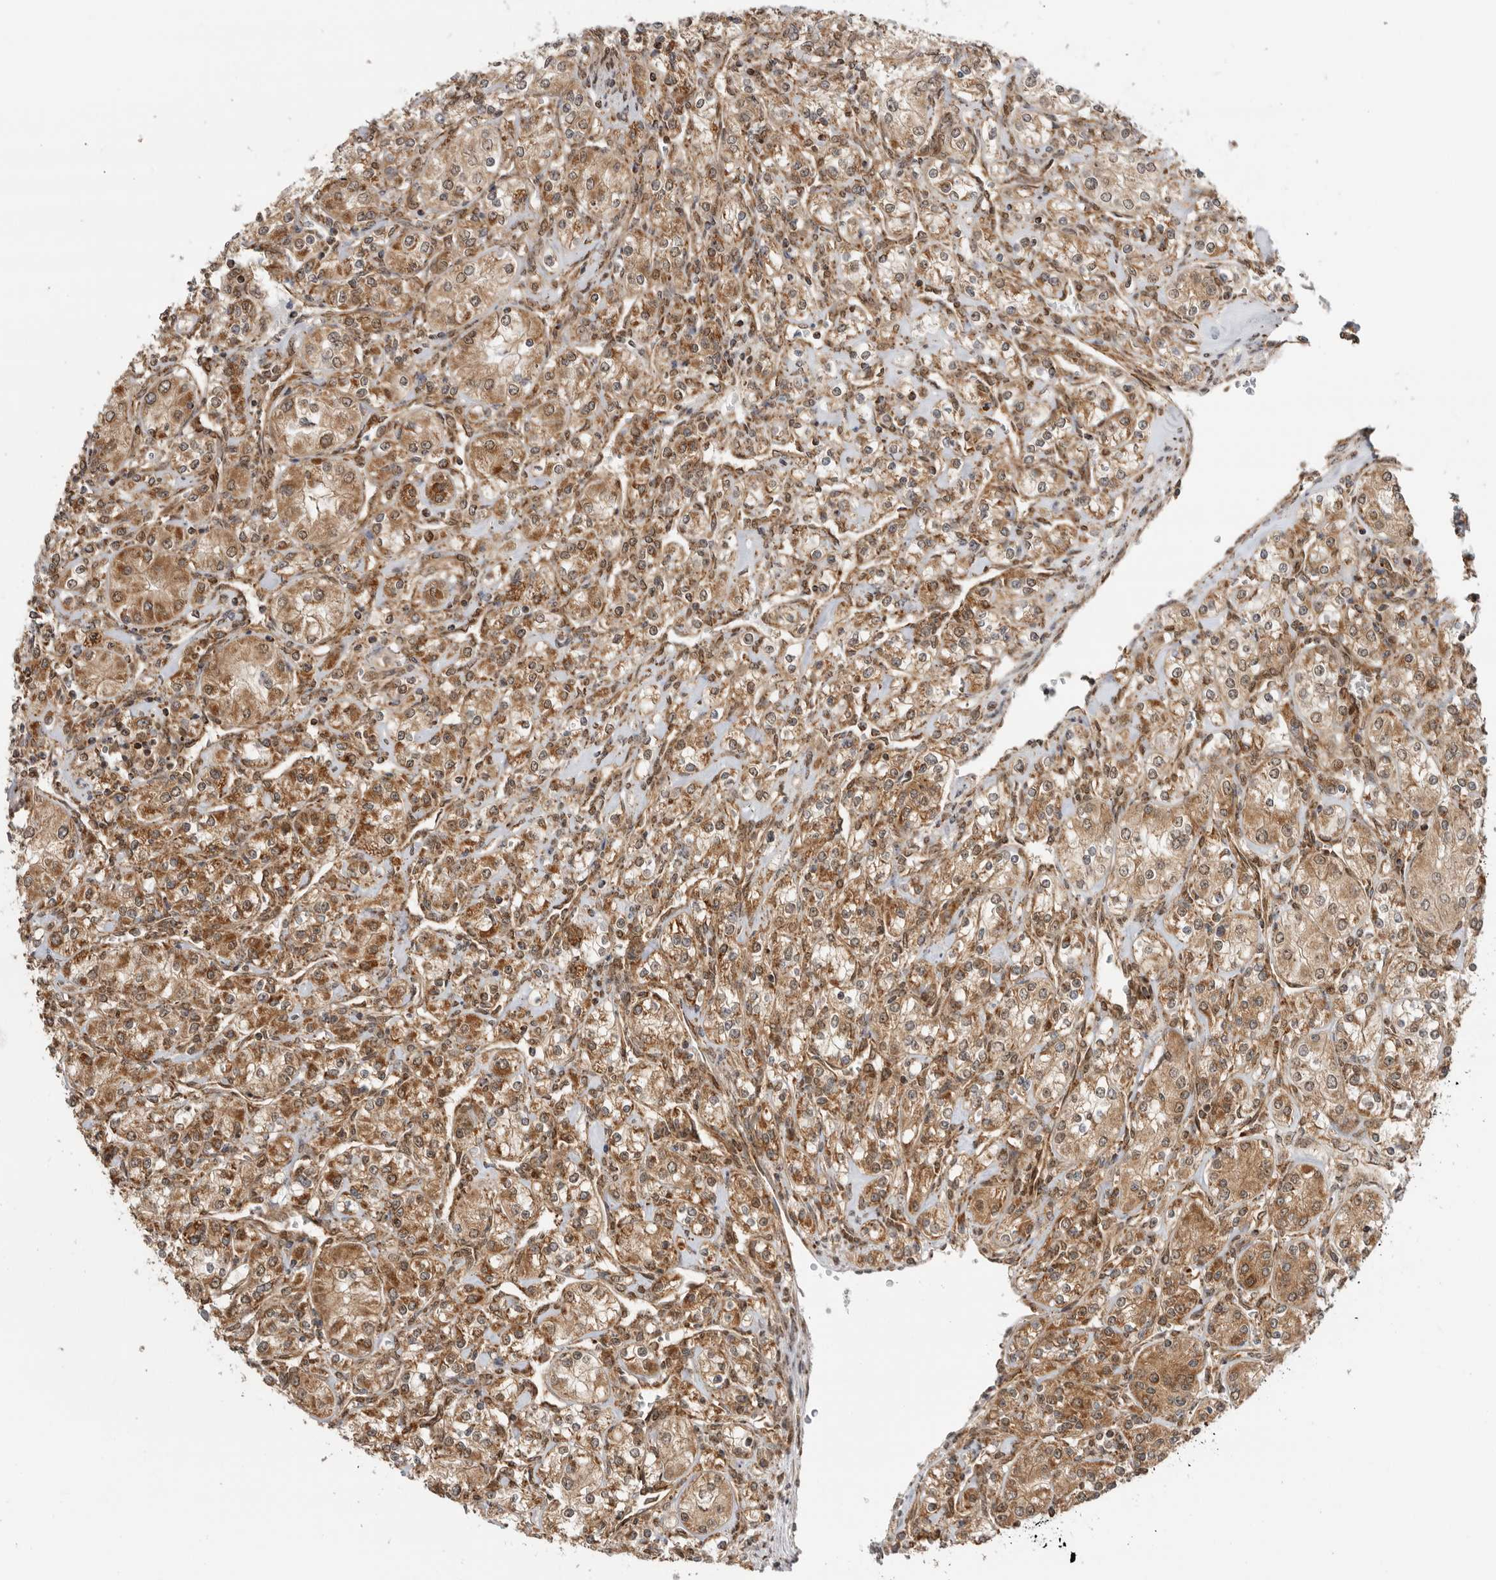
{"staining": {"intensity": "moderate", "quantity": ">75%", "location": "cytoplasmic/membranous"}, "tissue": "renal cancer", "cell_type": "Tumor cells", "image_type": "cancer", "snomed": [{"axis": "morphology", "description": "Adenocarcinoma, NOS"}, {"axis": "topography", "description": "Kidney"}], "caption": "Protein expression by IHC shows moderate cytoplasmic/membranous positivity in about >75% of tumor cells in adenocarcinoma (renal).", "gene": "DCAF8", "patient": {"sex": "male", "age": 77}}